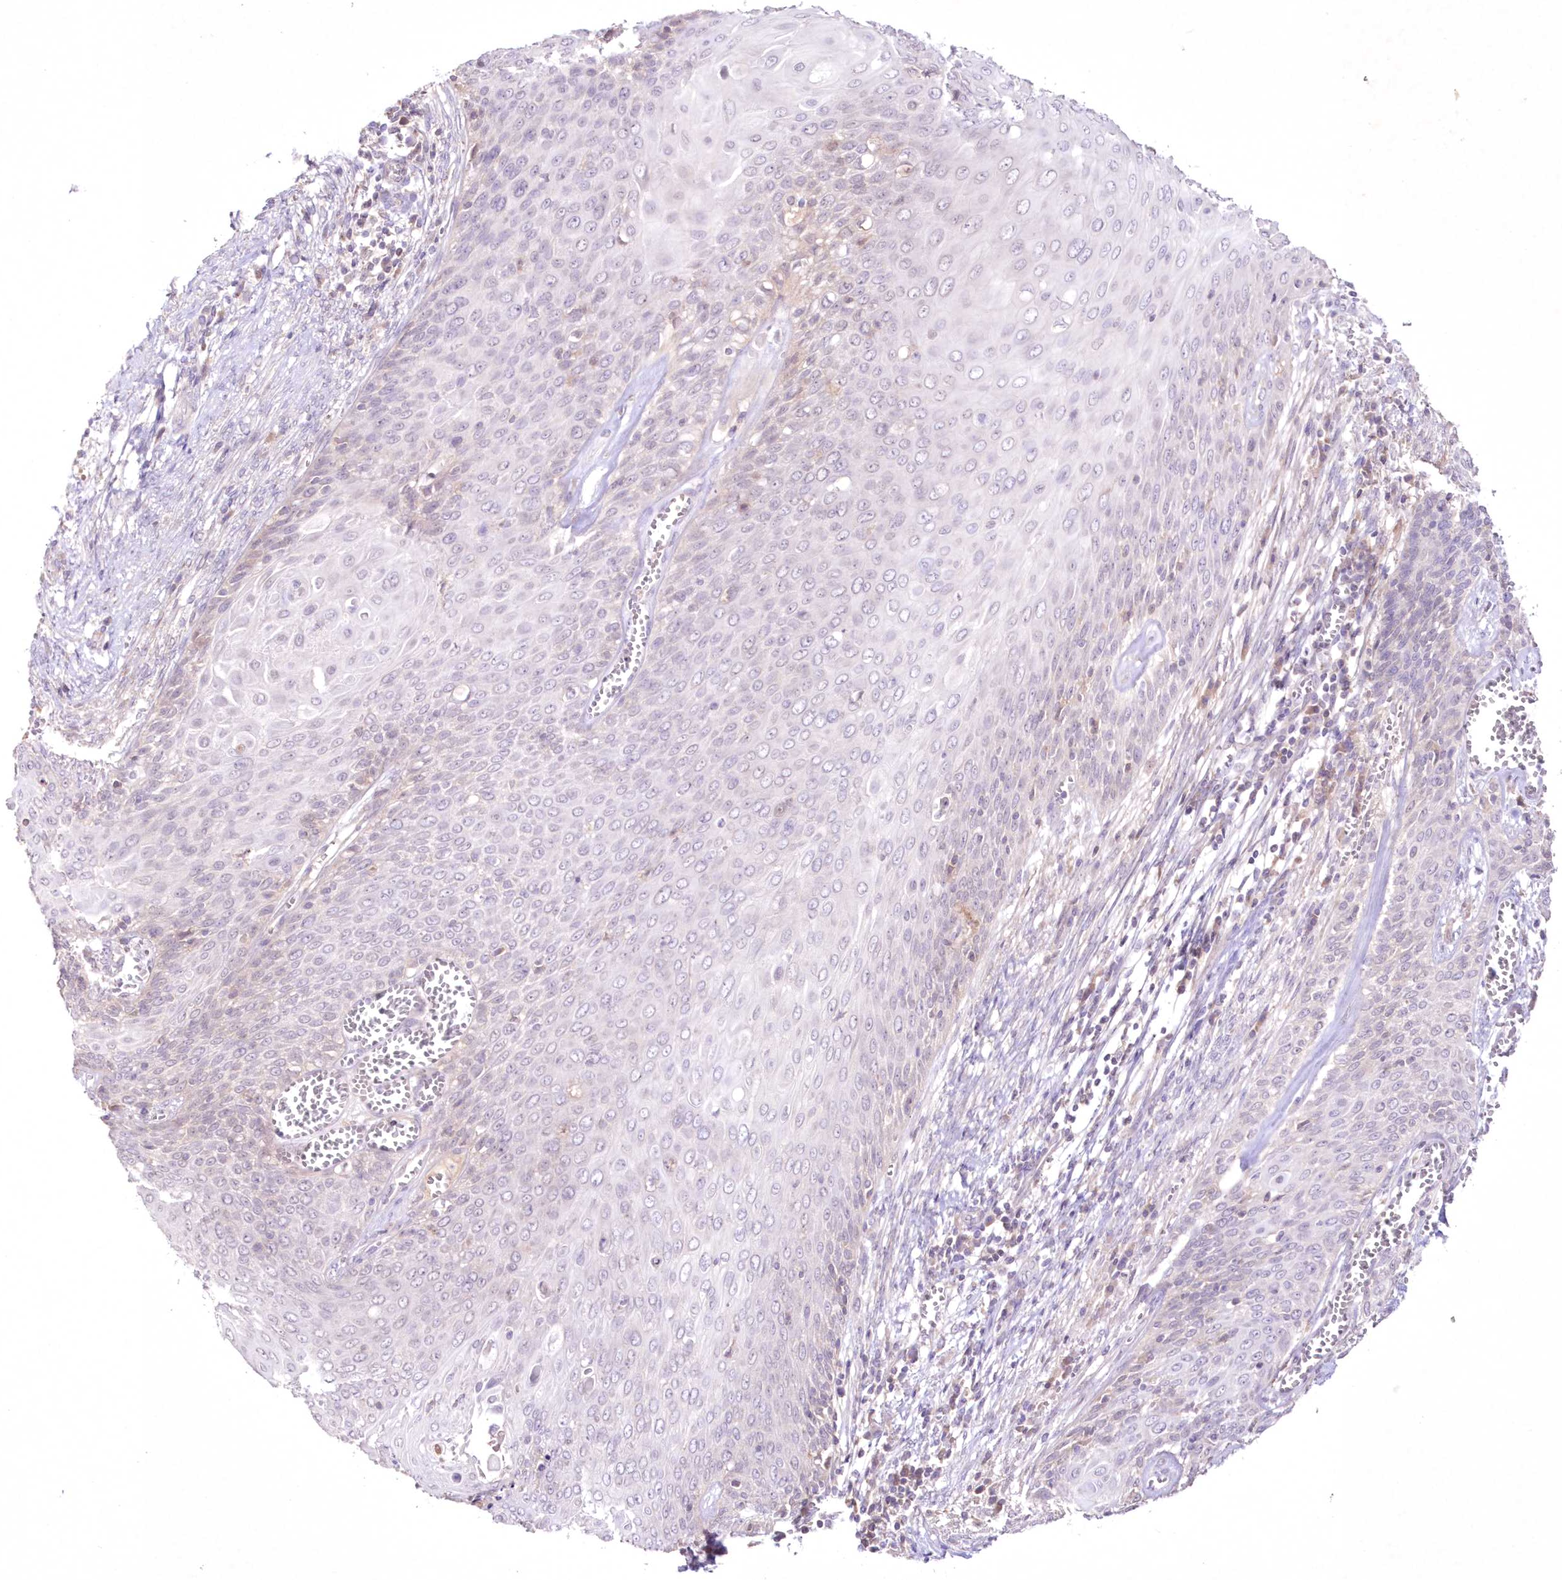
{"staining": {"intensity": "negative", "quantity": "none", "location": "none"}, "tissue": "cervical cancer", "cell_type": "Tumor cells", "image_type": "cancer", "snomed": [{"axis": "morphology", "description": "Squamous cell carcinoma, NOS"}, {"axis": "topography", "description": "Cervix"}], "caption": "A histopathology image of cervical cancer stained for a protein exhibits no brown staining in tumor cells.", "gene": "NEU4", "patient": {"sex": "female", "age": 39}}